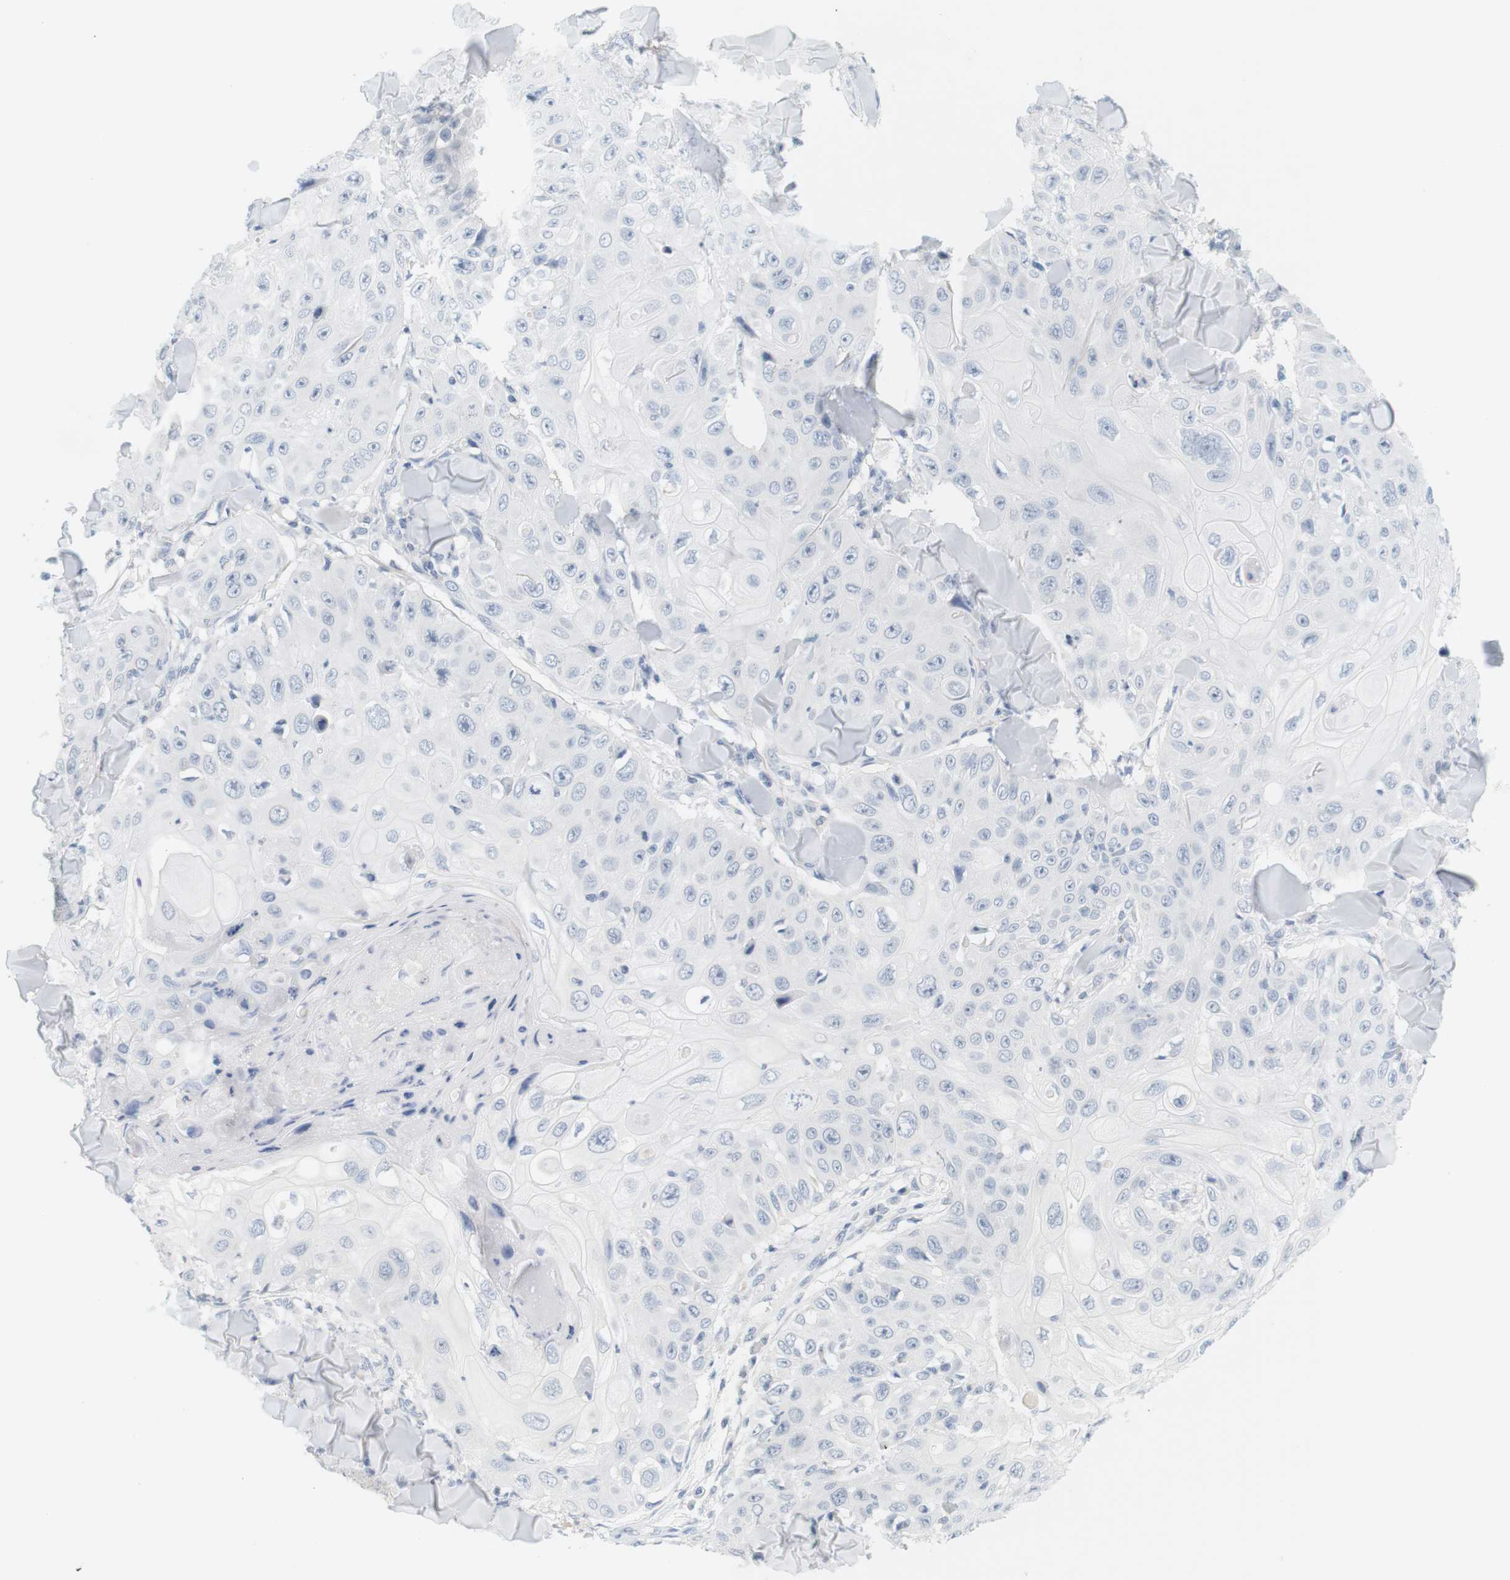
{"staining": {"intensity": "negative", "quantity": "none", "location": "none"}, "tissue": "skin cancer", "cell_type": "Tumor cells", "image_type": "cancer", "snomed": [{"axis": "morphology", "description": "Squamous cell carcinoma, NOS"}, {"axis": "topography", "description": "Skin"}], "caption": "A micrograph of skin squamous cell carcinoma stained for a protein demonstrates no brown staining in tumor cells.", "gene": "OPRM1", "patient": {"sex": "male", "age": 86}}